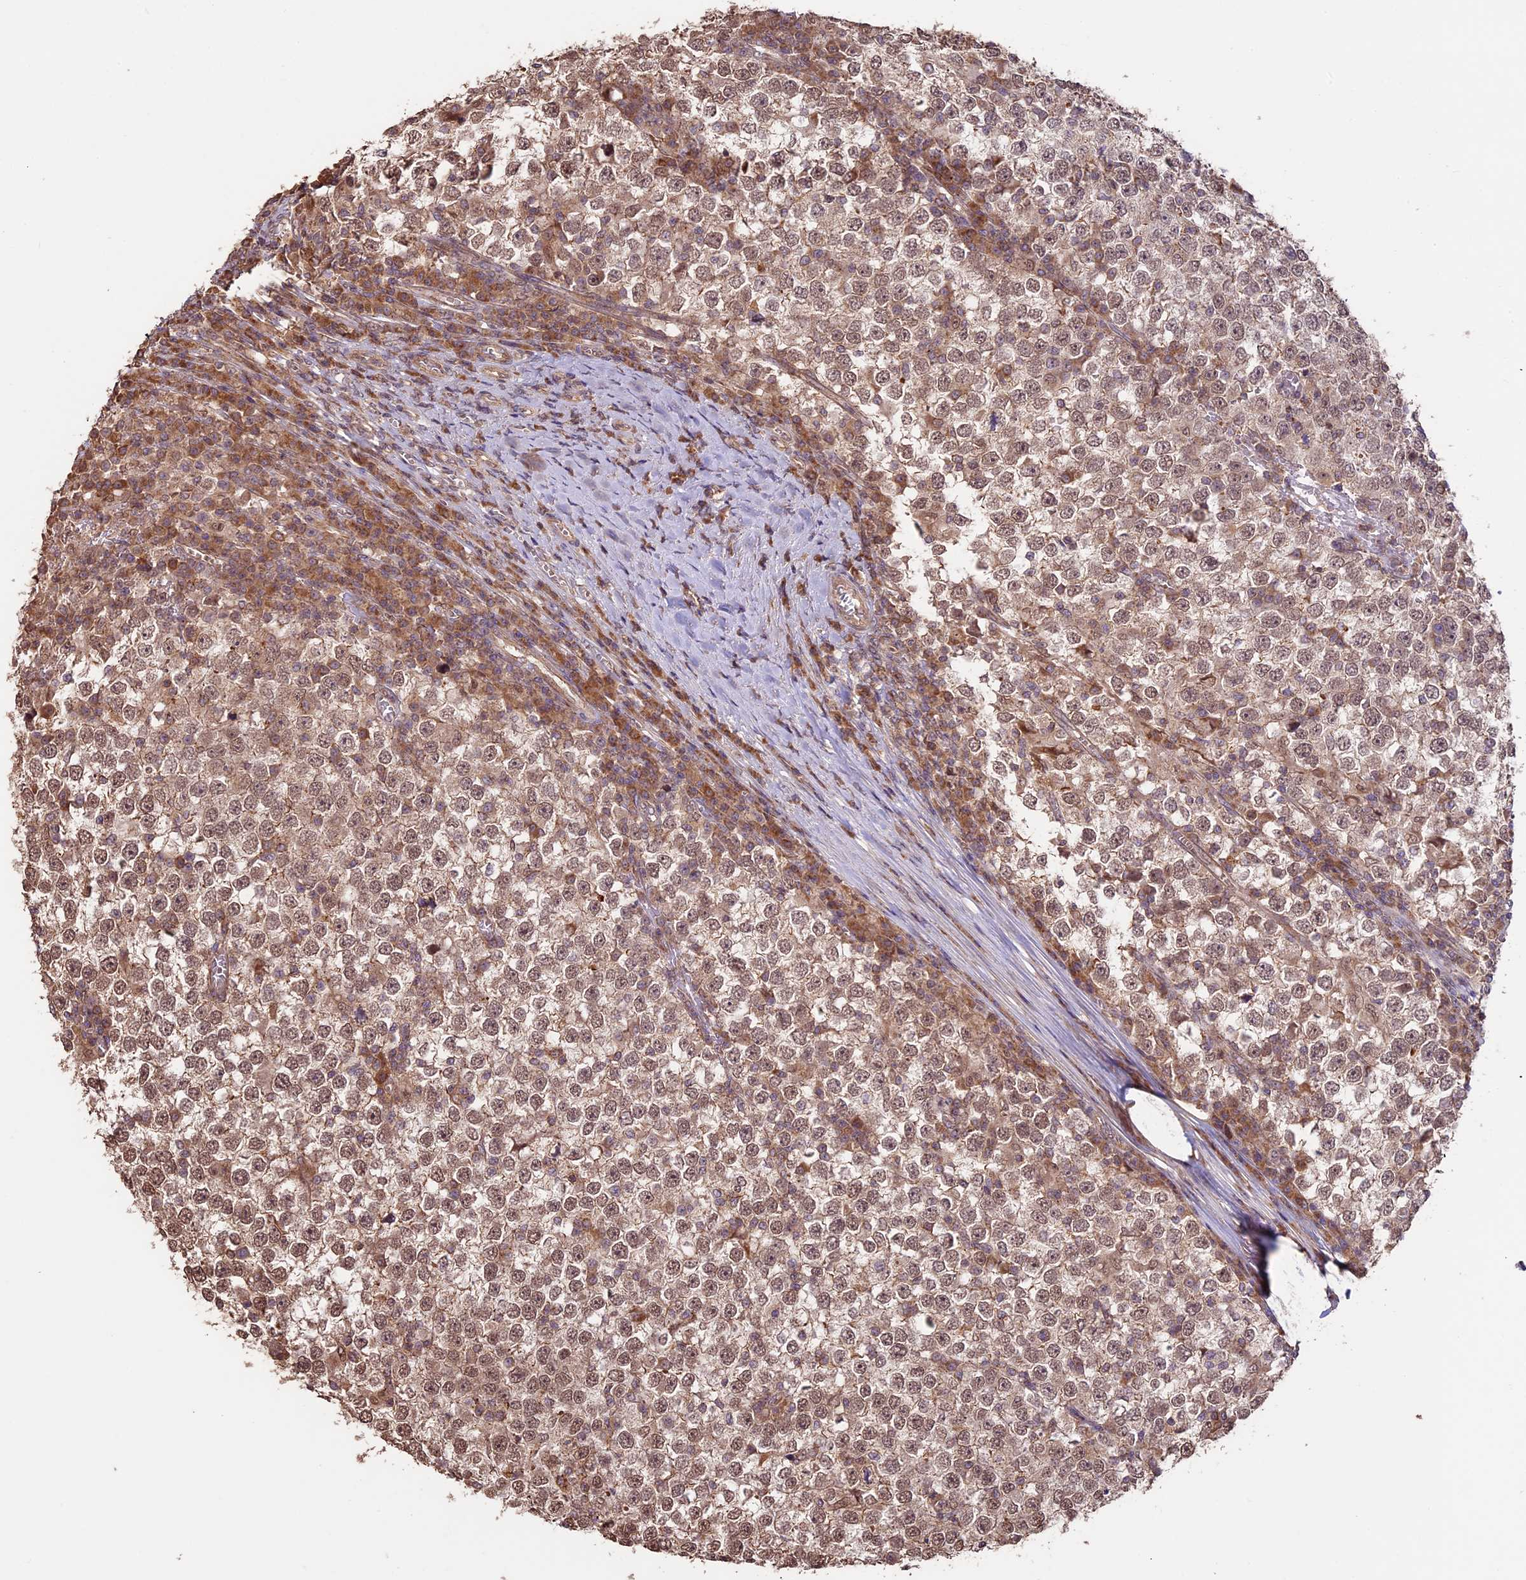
{"staining": {"intensity": "moderate", "quantity": ">75%", "location": "cytoplasmic/membranous,nuclear"}, "tissue": "testis cancer", "cell_type": "Tumor cells", "image_type": "cancer", "snomed": [{"axis": "morphology", "description": "Seminoma, NOS"}, {"axis": "topography", "description": "Testis"}], "caption": "Immunohistochemical staining of seminoma (testis) reveals medium levels of moderate cytoplasmic/membranous and nuclear expression in approximately >75% of tumor cells.", "gene": "BCAS4", "patient": {"sex": "male", "age": 65}}